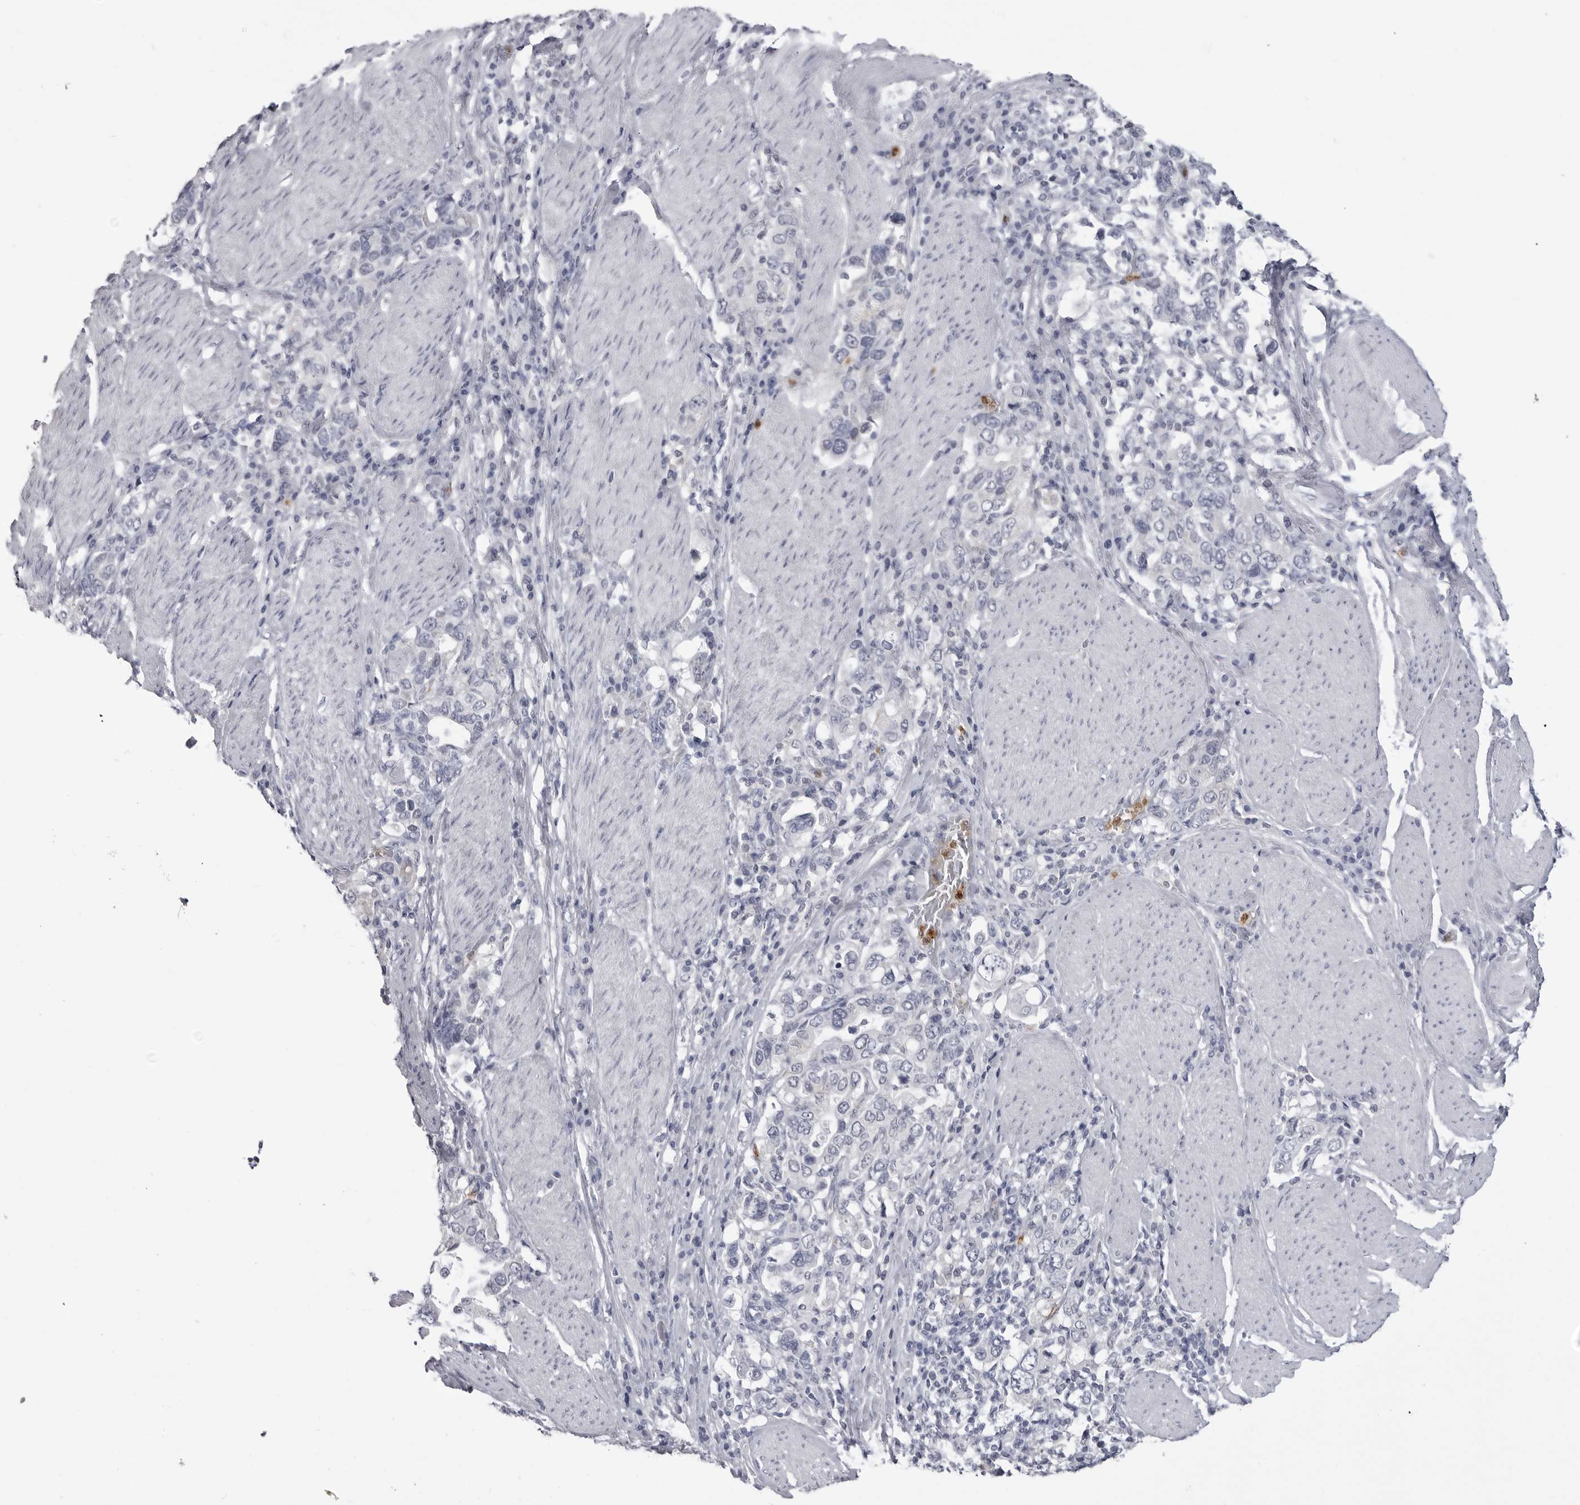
{"staining": {"intensity": "negative", "quantity": "none", "location": "none"}, "tissue": "stomach cancer", "cell_type": "Tumor cells", "image_type": "cancer", "snomed": [{"axis": "morphology", "description": "Adenocarcinoma, NOS"}, {"axis": "topography", "description": "Stomach, upper"}], "caption": "This is an immunohistochemistry photomicrograph of human stomach adenocarcinoma. There is no expression in tumor cells.", "gene": "STAP2", "patient": {"sex": "male", "age": 62}}